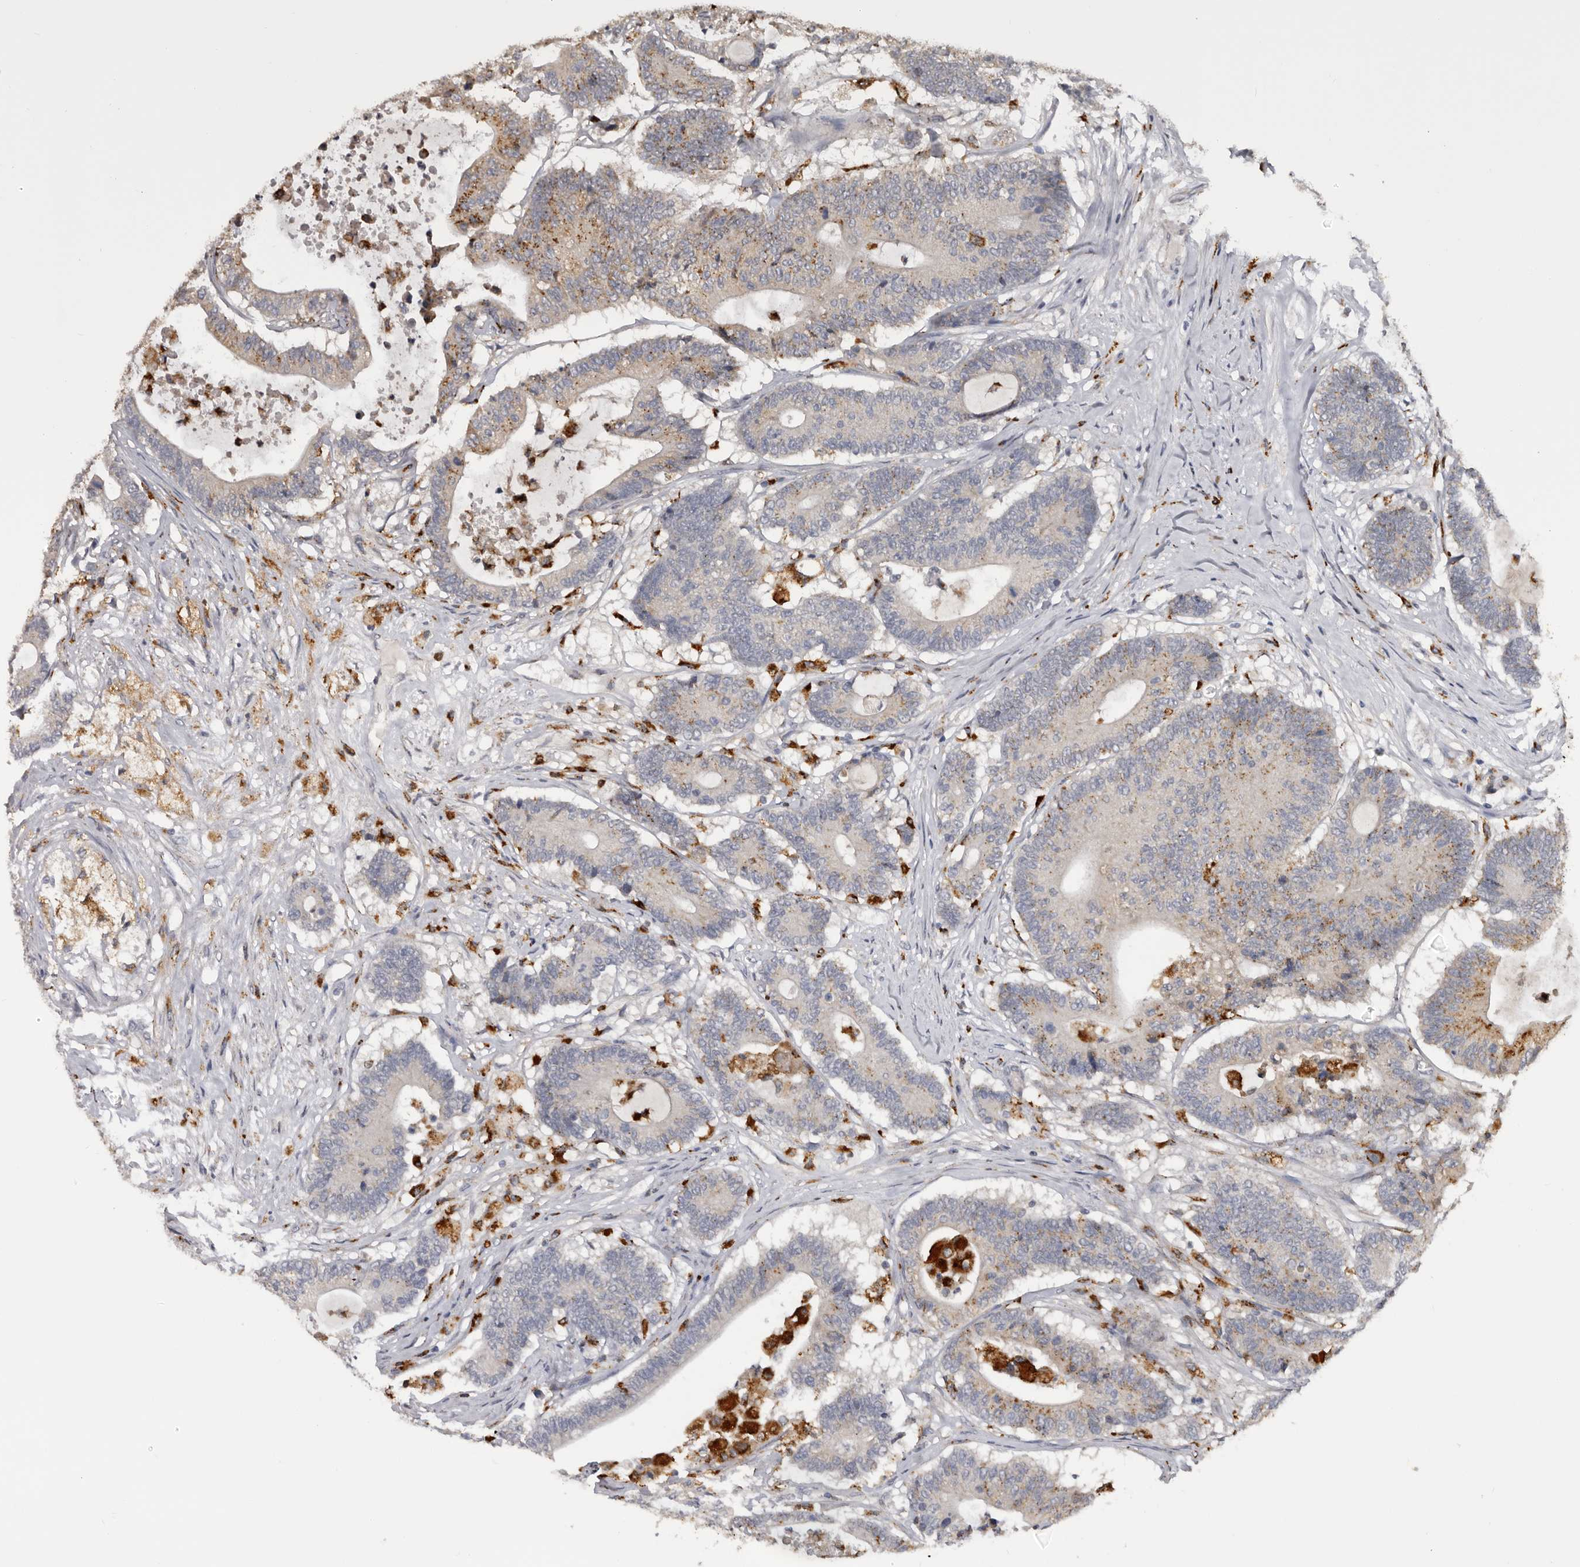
{"staining": {"intensity": "moderate", "quantity": "<25%", "location": "cytoplasmic/membranous"}, "tissue": "colorectal cancer", "cell_type": "Tumor cells", "image_type": "cancer", "snomed": [{"axis": "morphology", "description": "Adenocarcinoma, NOS"}, {"axis": "topography", "description": "Colon"}], "caption": "This micrograph shows adenocarcinoma (colorectal) stained with immunohistochemistry (IHC) to label a protein in brown. The cytoplasmic/membranous of tumor cells show moderate positivity for the protein. Nuclei are counter-stained blue.", "gene": "DAP", "patient": {"sex": "female", "age": 84}}